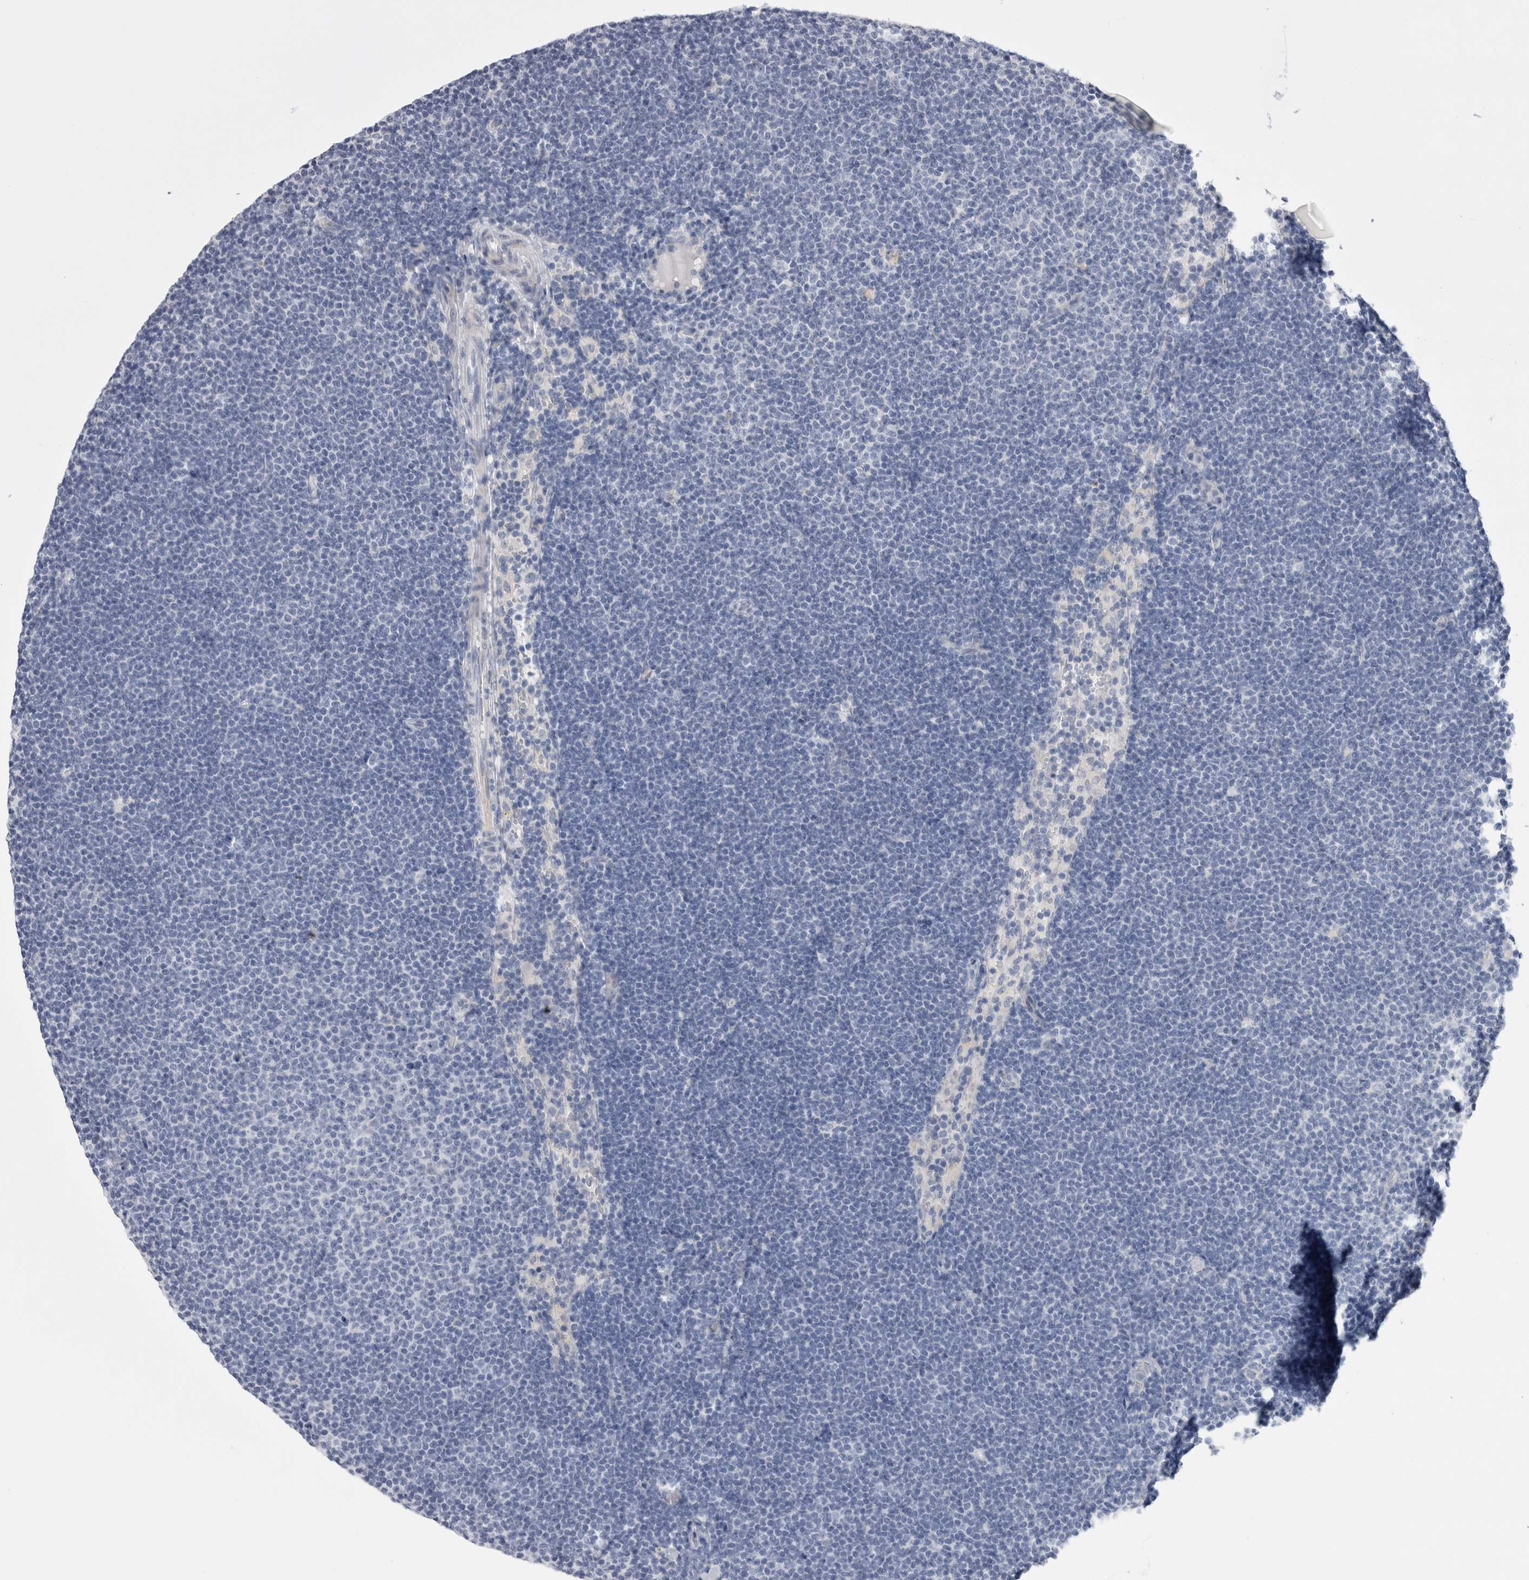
{"staining": {"intensity": "negative", "quantity": "none", "location": "none"}, "tissue": "lymphoma", "cell_type": "Tumor cells", "image_type": "cancer", "snomed": [{"axis": "morphology", "description": "Malignant lymphoma, non-Hodgkin's type, Low grade"}, {"axis": "topography", "description": "Lymph node"}], "caption": "The immunohistochemistry image has no significant staining in tumor cells of low-grade malignant lymphoma, non-Hodgkin's type tissue.", "gene": "PWP2", "patient": {"sex": "female", "age": 53}}